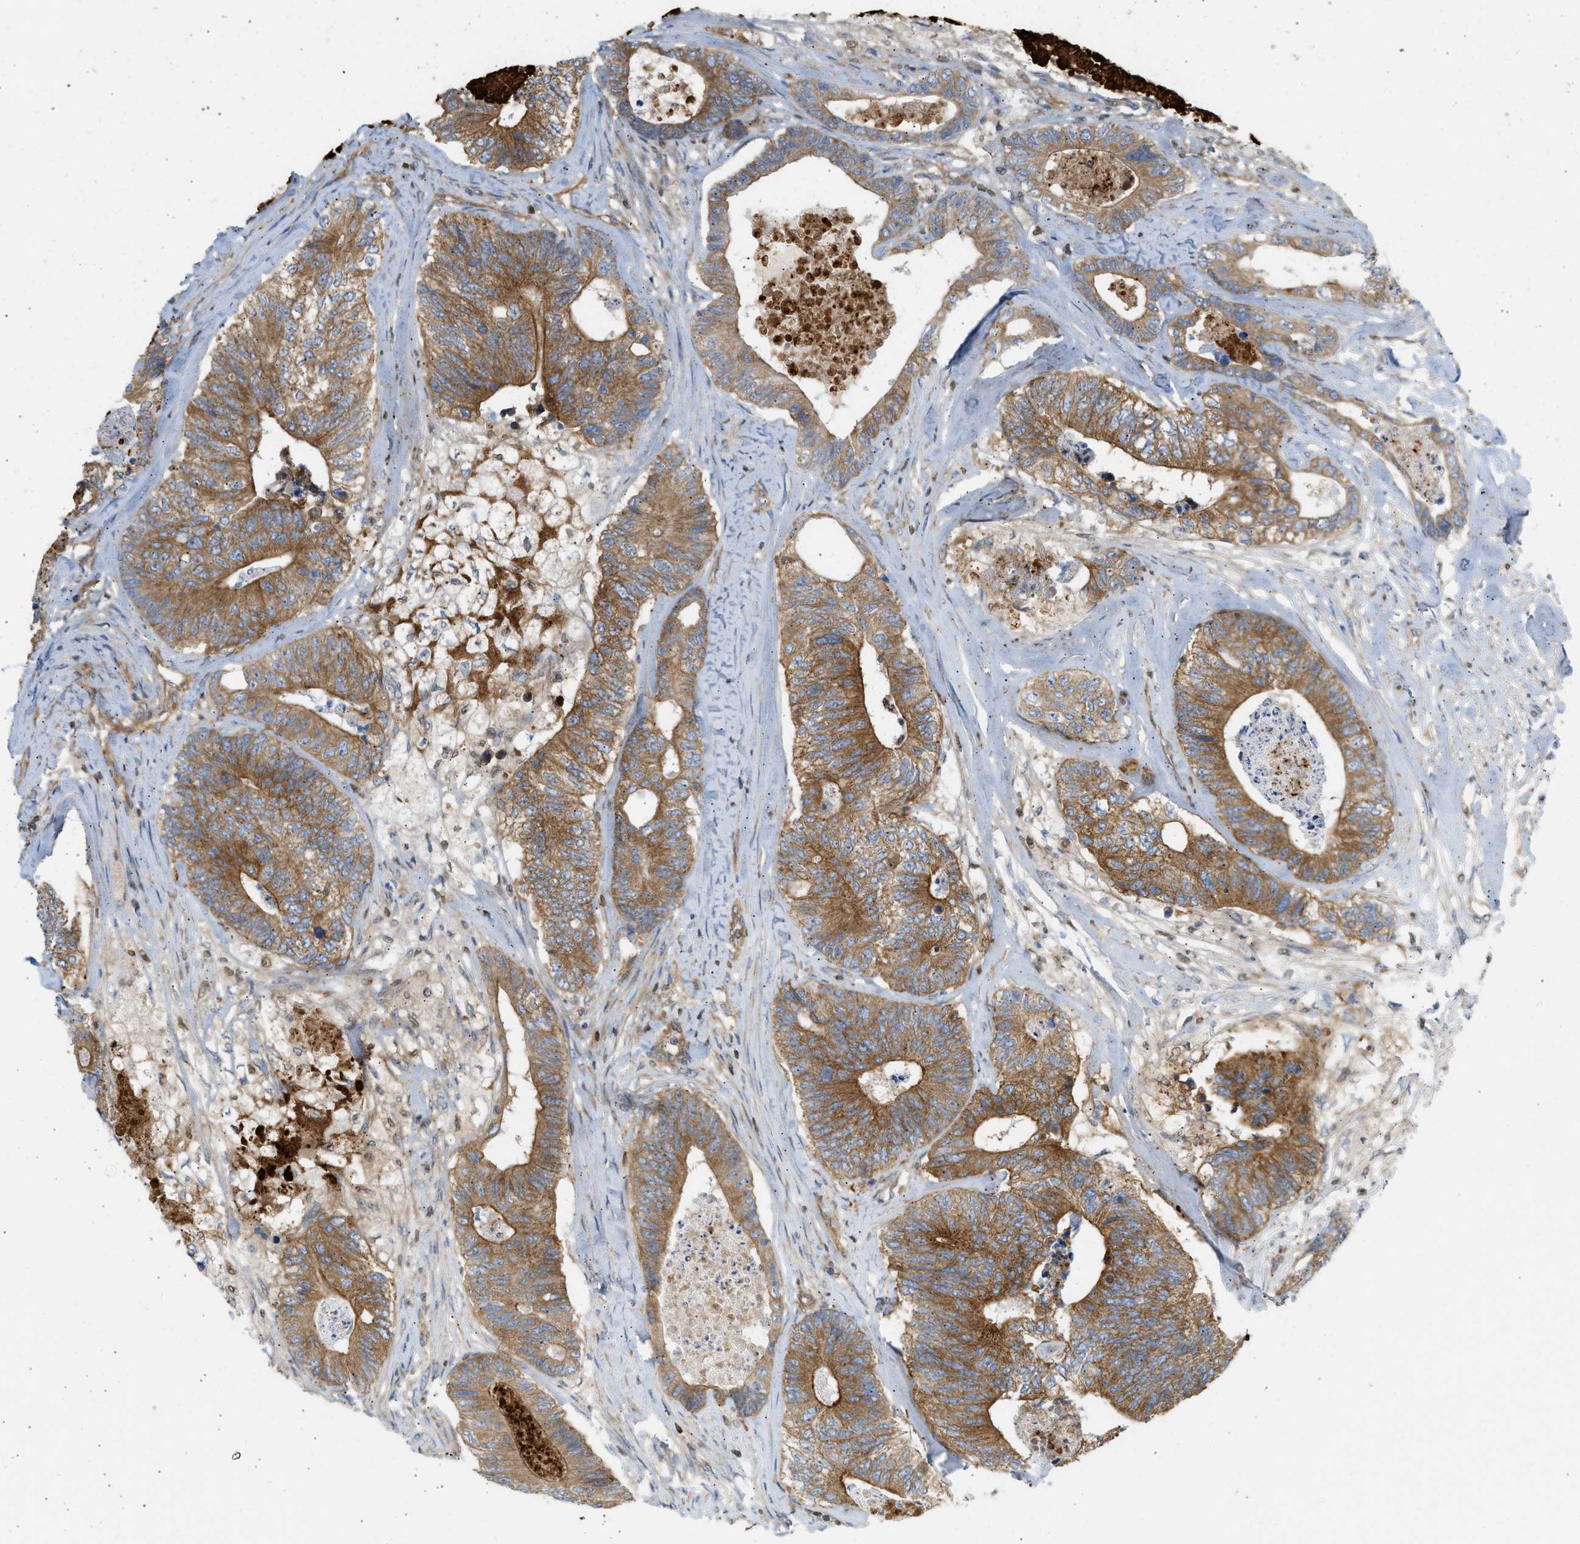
{"staining": {"intensity": "strong", "quantity": ">75%", "location": "cytoplasmic/membranous"}, "tissue": "colorectal cancer", "cell_type": "Tumor cells", "image_type": "cancer", "snomed": [{"axis": "morphology", "description": "Adenocarcinoma, NOS"}, {"axis": "topography", "description": "Colon"}], "caption": "Approximately >75% of tumor cells in human colorectal adenocarcinoma show strong cytoplasmic/membranous protein expression as visualized by brown immunohistochemical staining.", "gene": "STRN", "patient": {"sex": "female", "age": 67}}